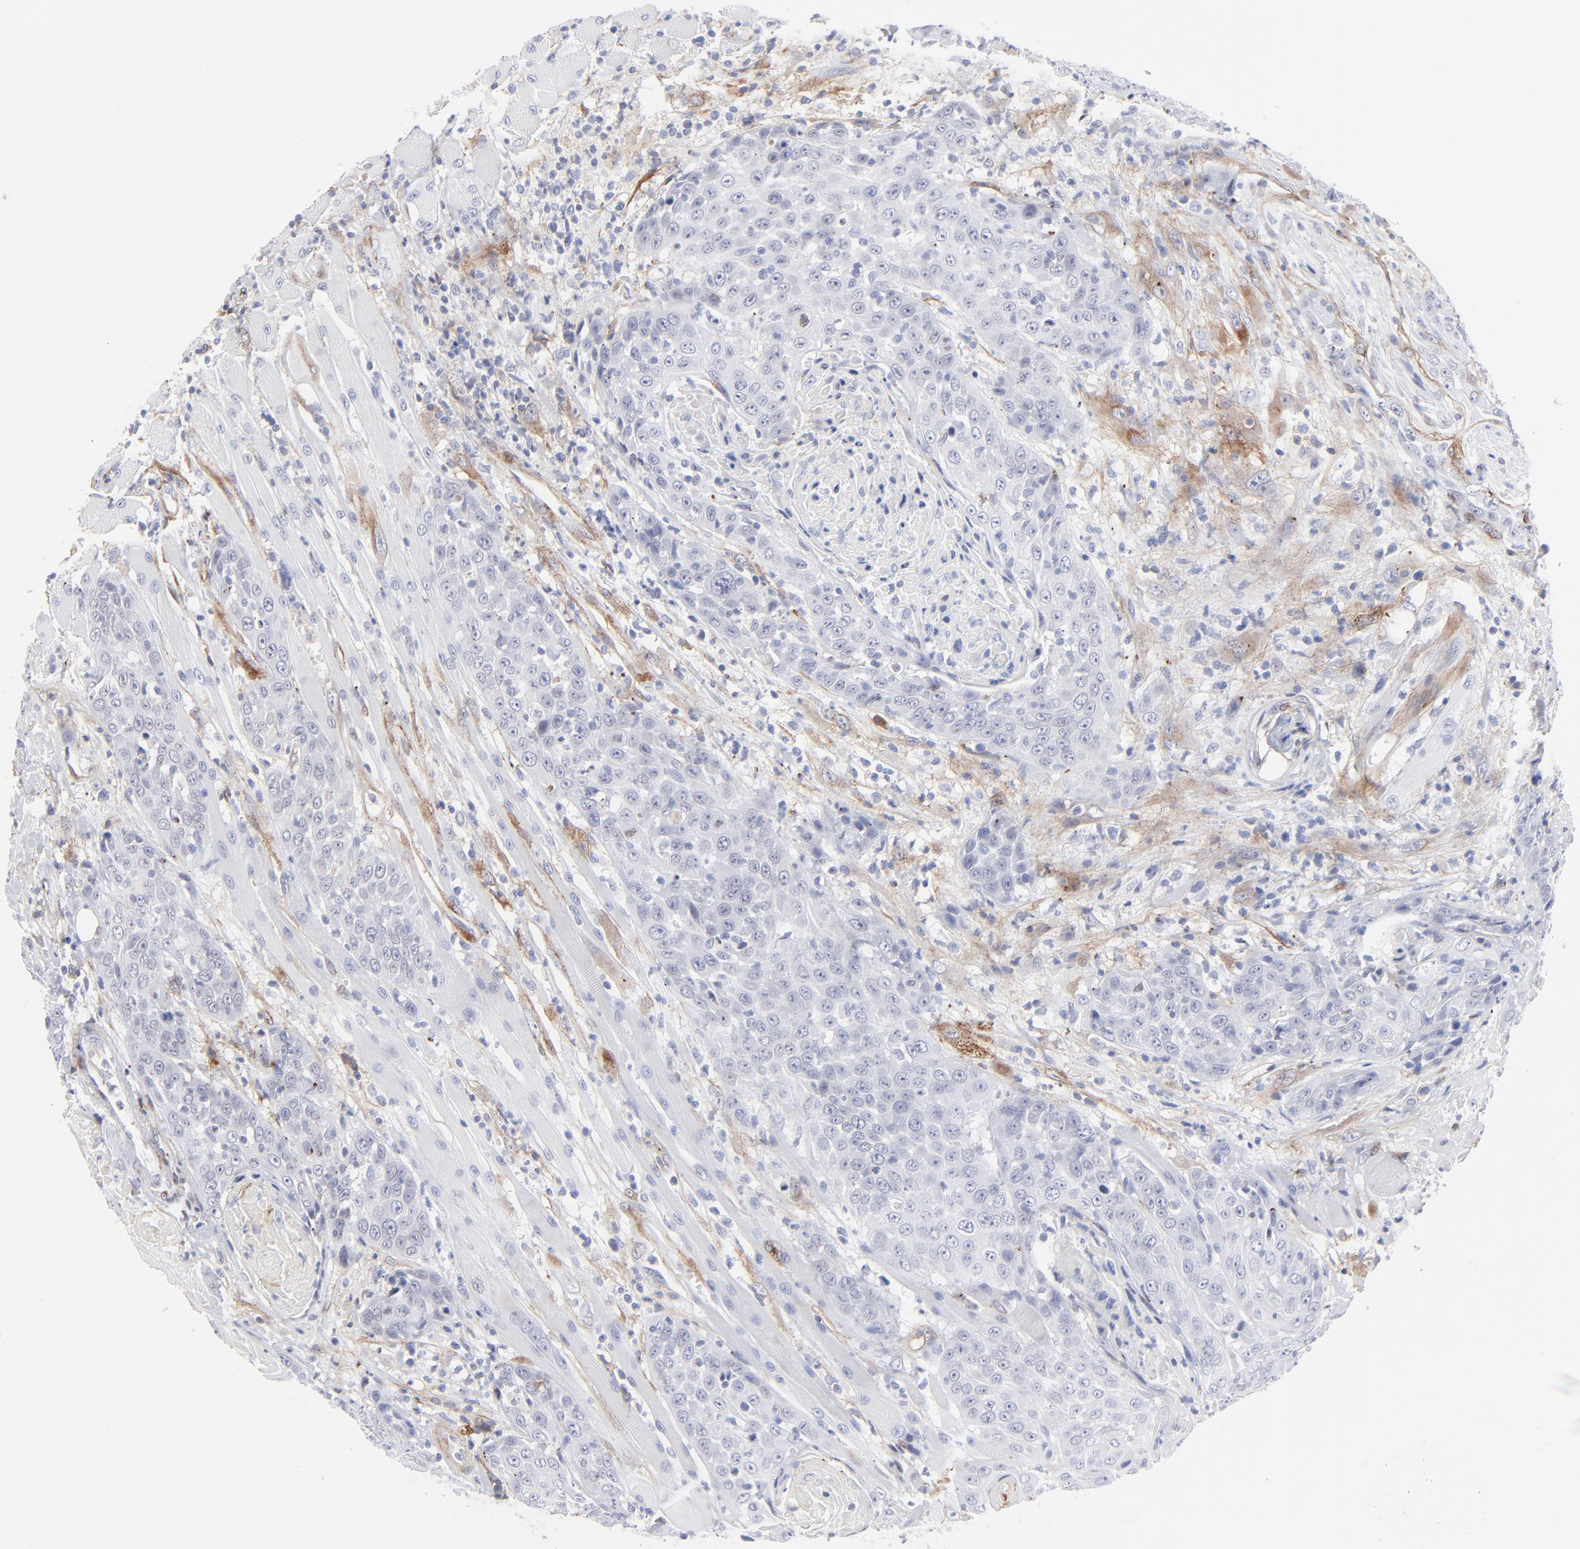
{"staining": {"intensity": "negative", "quantity": "none", "location": "none"}, "tissue": "head and neck cancer", "cell_type": "Tumor cells", "image_type": "cancer", "snomed": [{"axis": "morphology", "description": "Squamous cell carcinoma, NOS"}, {"axis": "topography", "description": "Head-Neck"}], "caption": "Immunohistochemistry photomicrograph of head and neck cancer (squamous cell carcinoma) stained for a protein (brown), which demonstrates no staining in tumor cells.", "gene": "PDGFRB", "patient": {"sex": "female", "age": 84}}